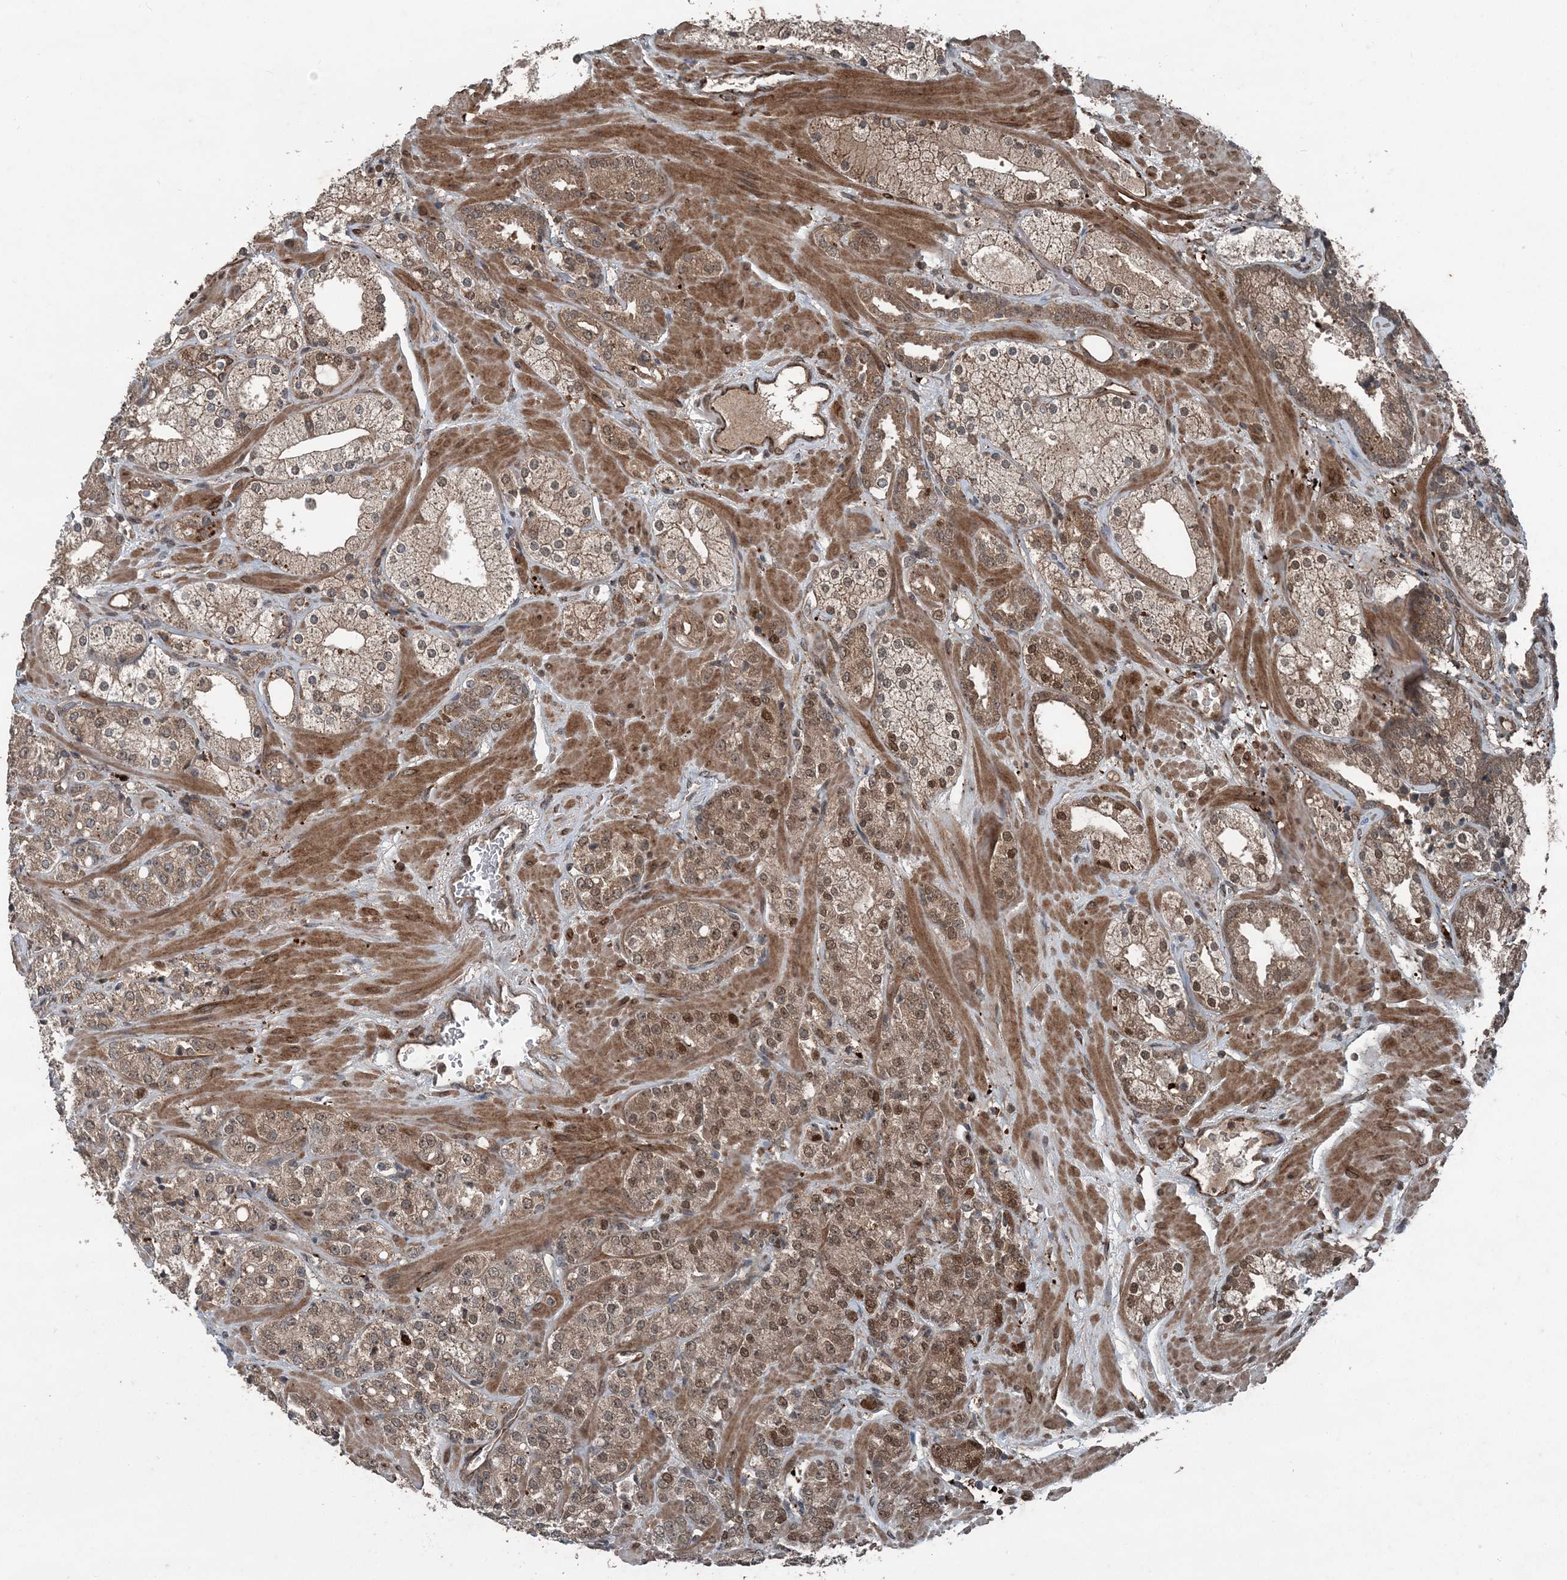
{"staining": {"intensity": "moderate", "quantity": "25%-75%", "location": "cytoplasmic/membranous,nuclear"}, "tissue": "prostate cancer", "cell_type": "Tumor cells", "image_type": "cancer", "snomed": [{"axis": "morphology", "description": "Adenocarcinoma, High grade"}, {"axis": "topography", "description": "Prostate"}], "caption": "A high-resolution micrograph shows immunohistochemistry (IHC) staining of prostate cancer (high-grade adenocarcinoma), which displays moderate cytoplasmic/membranous and nuclear expression in approximately 25%-75% of tumor cells.", "gene": "CFL1", "patient": {"sex": "male", "age": 64}}